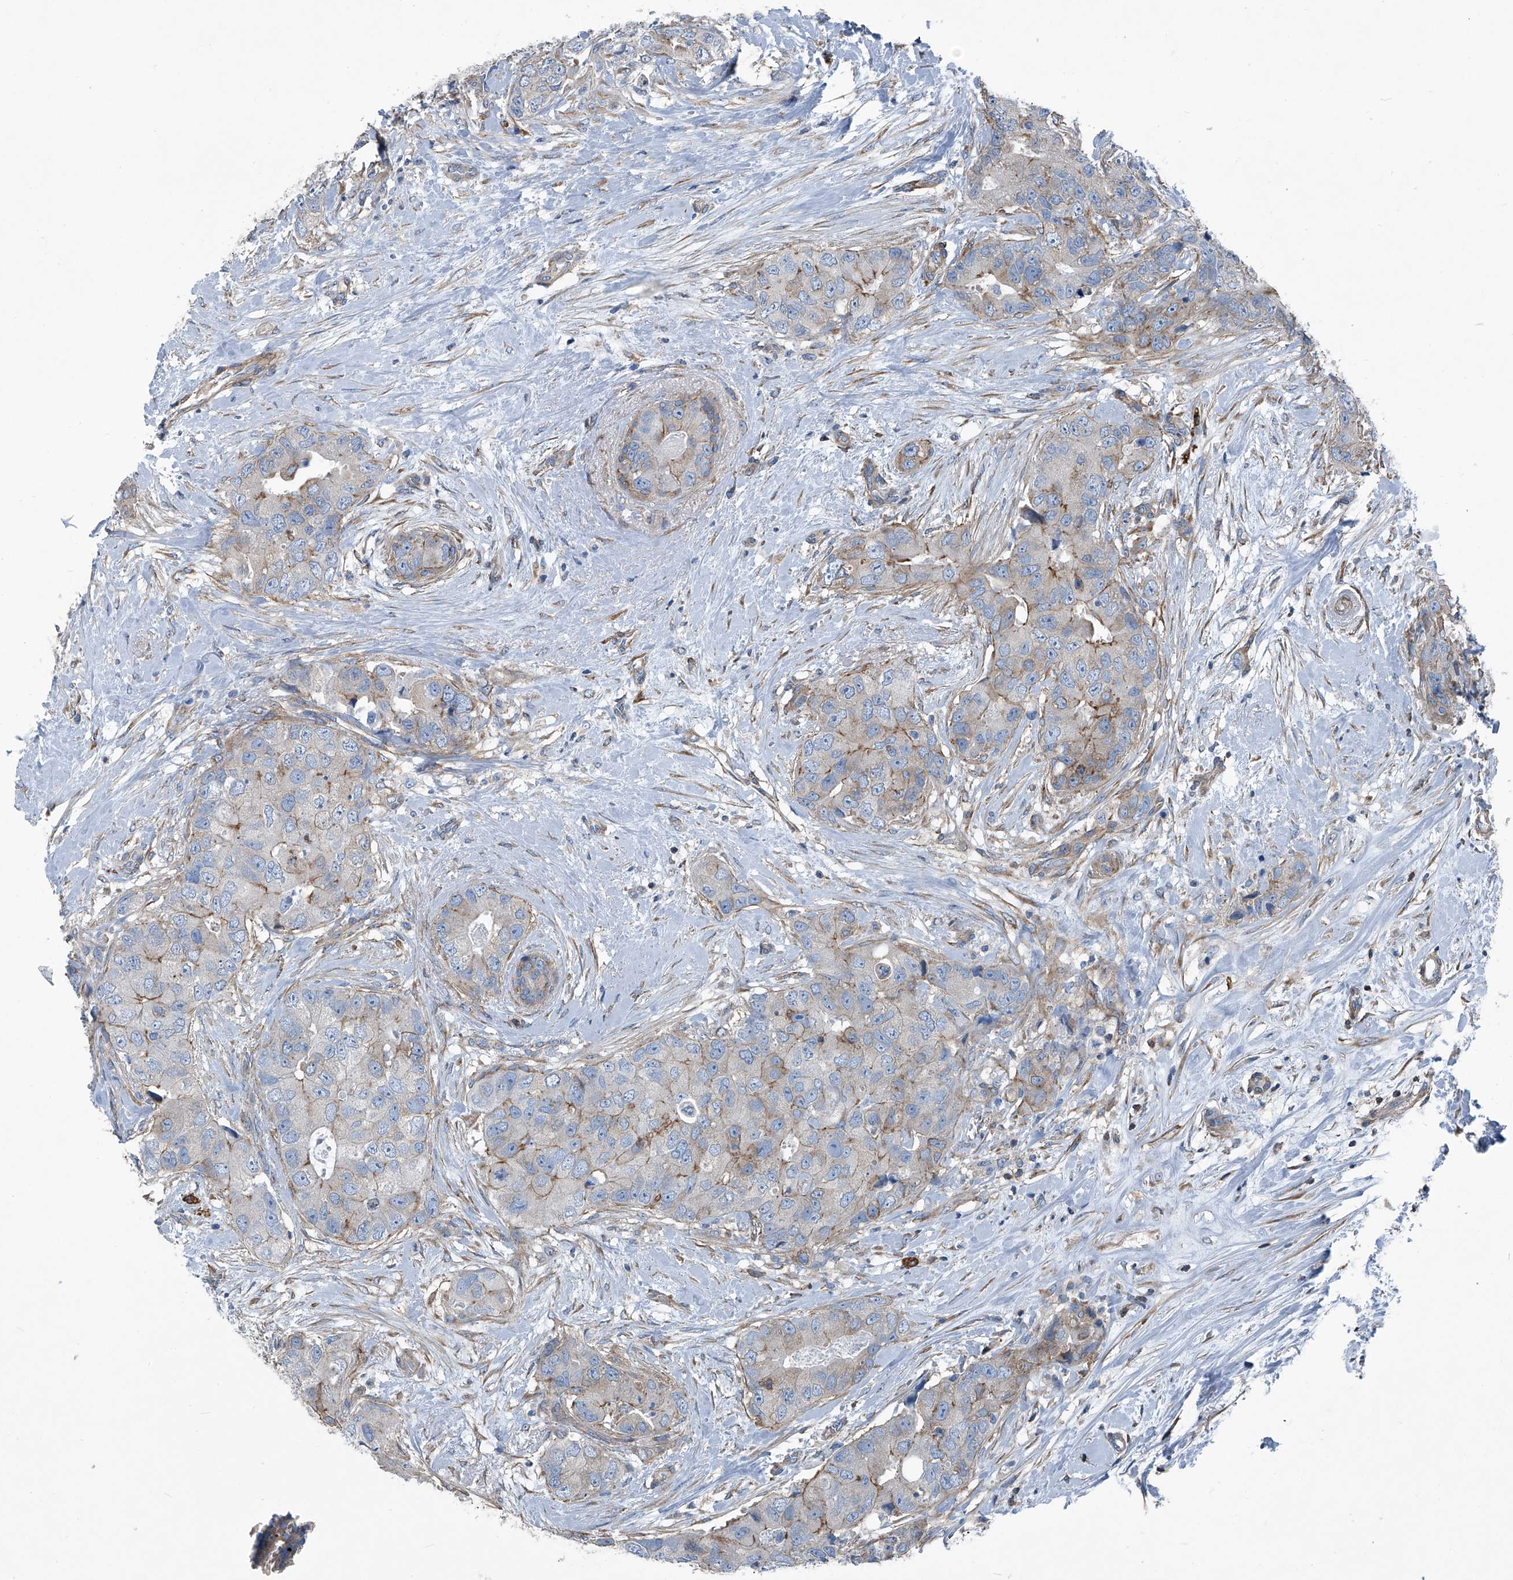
{"staining": {"intensity": "weak", "quantity": "<25%", "location": "cytoplasmic/membranous"}, "tissue": "breast cancer", "cell_type": "Tumor cells", "image_type": "cancer", "snomed": [{"axis": "morphology", "description": "Duct carcinoma"}, {"axis": "topography", "description": "Breast"}], "caption": "IHC photomicrograph of breast cancer stained for a protein (brown), which exhibits no staining in tumor cells.", "gene": "SEPTIN7", "patient": {"sex": "female", "age": 62}}